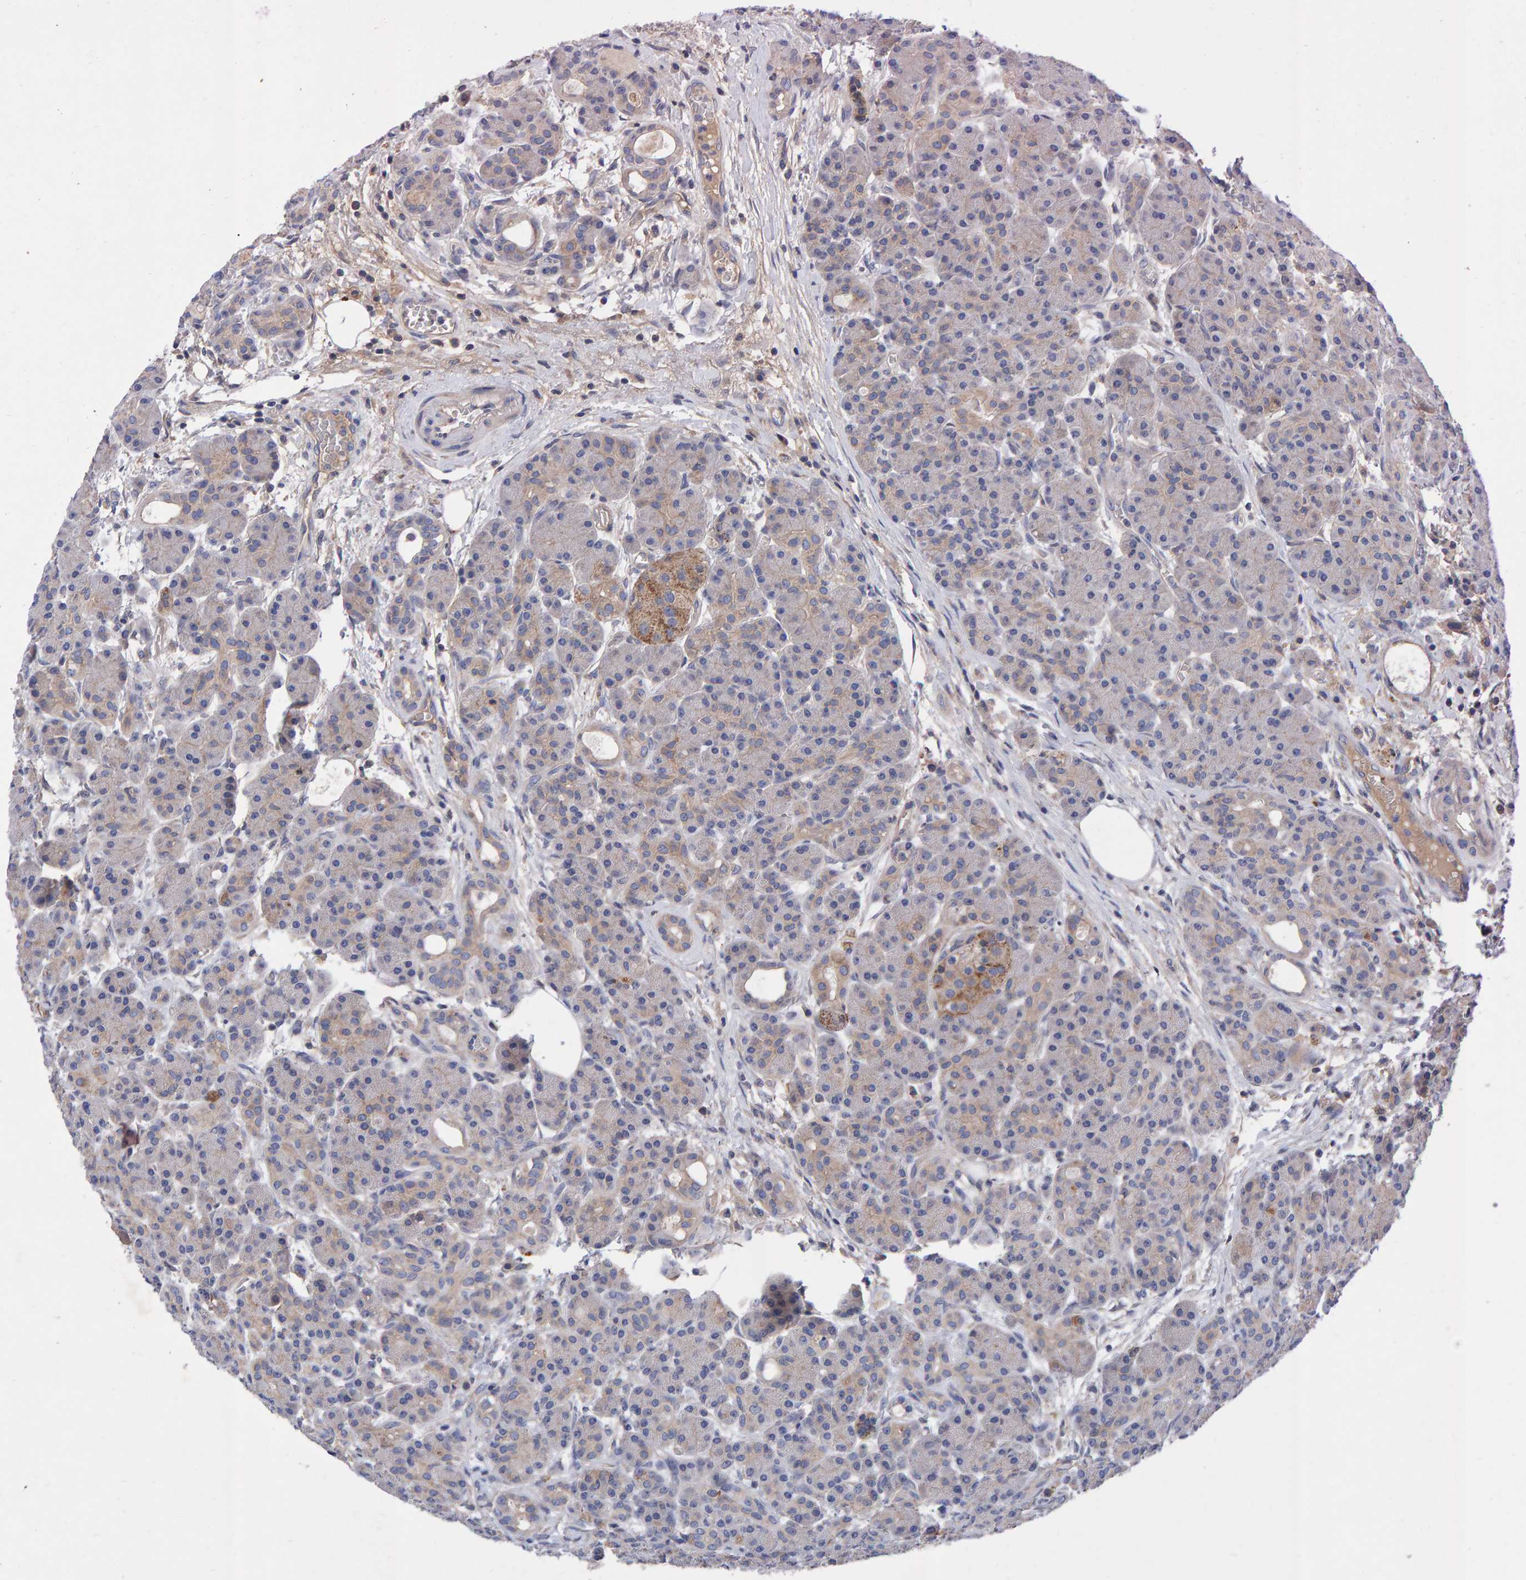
{"staining": {"intensity": "weak", "quantity": "<25%", "location": "cytoplasmic/membranous"}, "tissue": "pancreas", "cell_type": "Exocrine glandular cells", "image_type": "normal", "snomed": [{"axis": "morphology", "description": "Normal tissue, NOS"}, {"axis": "topography", "description": "Pancreas"}], "caption": "A high-resolution image shows immunohistochemistry staining of normal pancreas, which reveals no significant positivity in exocrine glandular cells. (DAB (3,3'-diaminobenzidine) IHC, high magnification).", "gene": "EFR3A", "patient": {"sex": "male", "age": 63}}